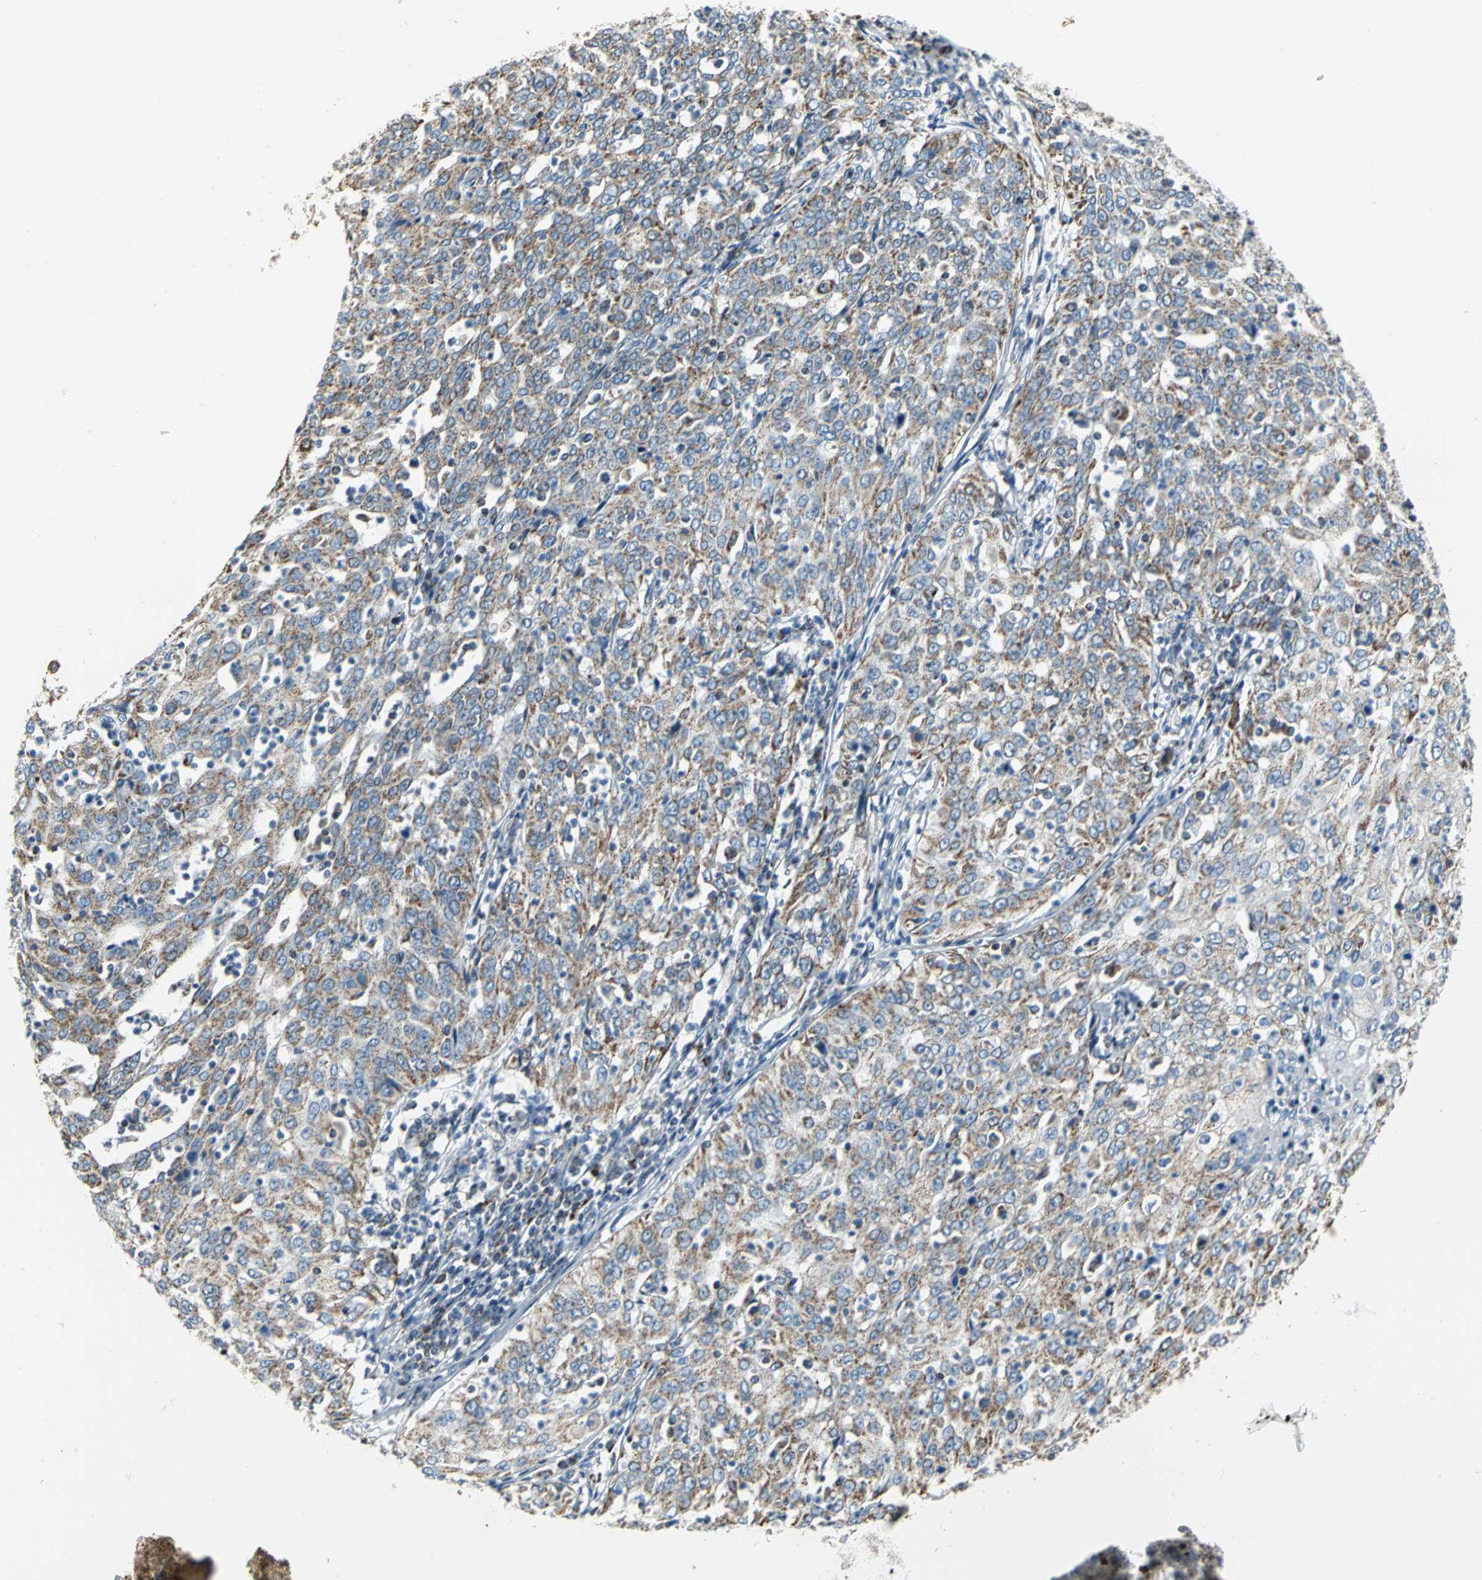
{"staining": {"intensity": "weak", "quantity": ">75%", "location": "cytoplasmic/membranous"}, "tissue": "cervical cancer", "cell_type": "Tumor cells", "image_type": "cancer", "snomed": [{"axis": "morphology", "description": "Squamous cell carcinoma, NOS"}, {"axis": "topography", "description": "Cervix"}], "caption": "Cervical squamous cell carcinoma stained for a protein demonstrates weak cytoplasmic/membranous positivity in tumor cells.", "gene": "NTRK1", "patient": {"sex": "female", "age": 39}}